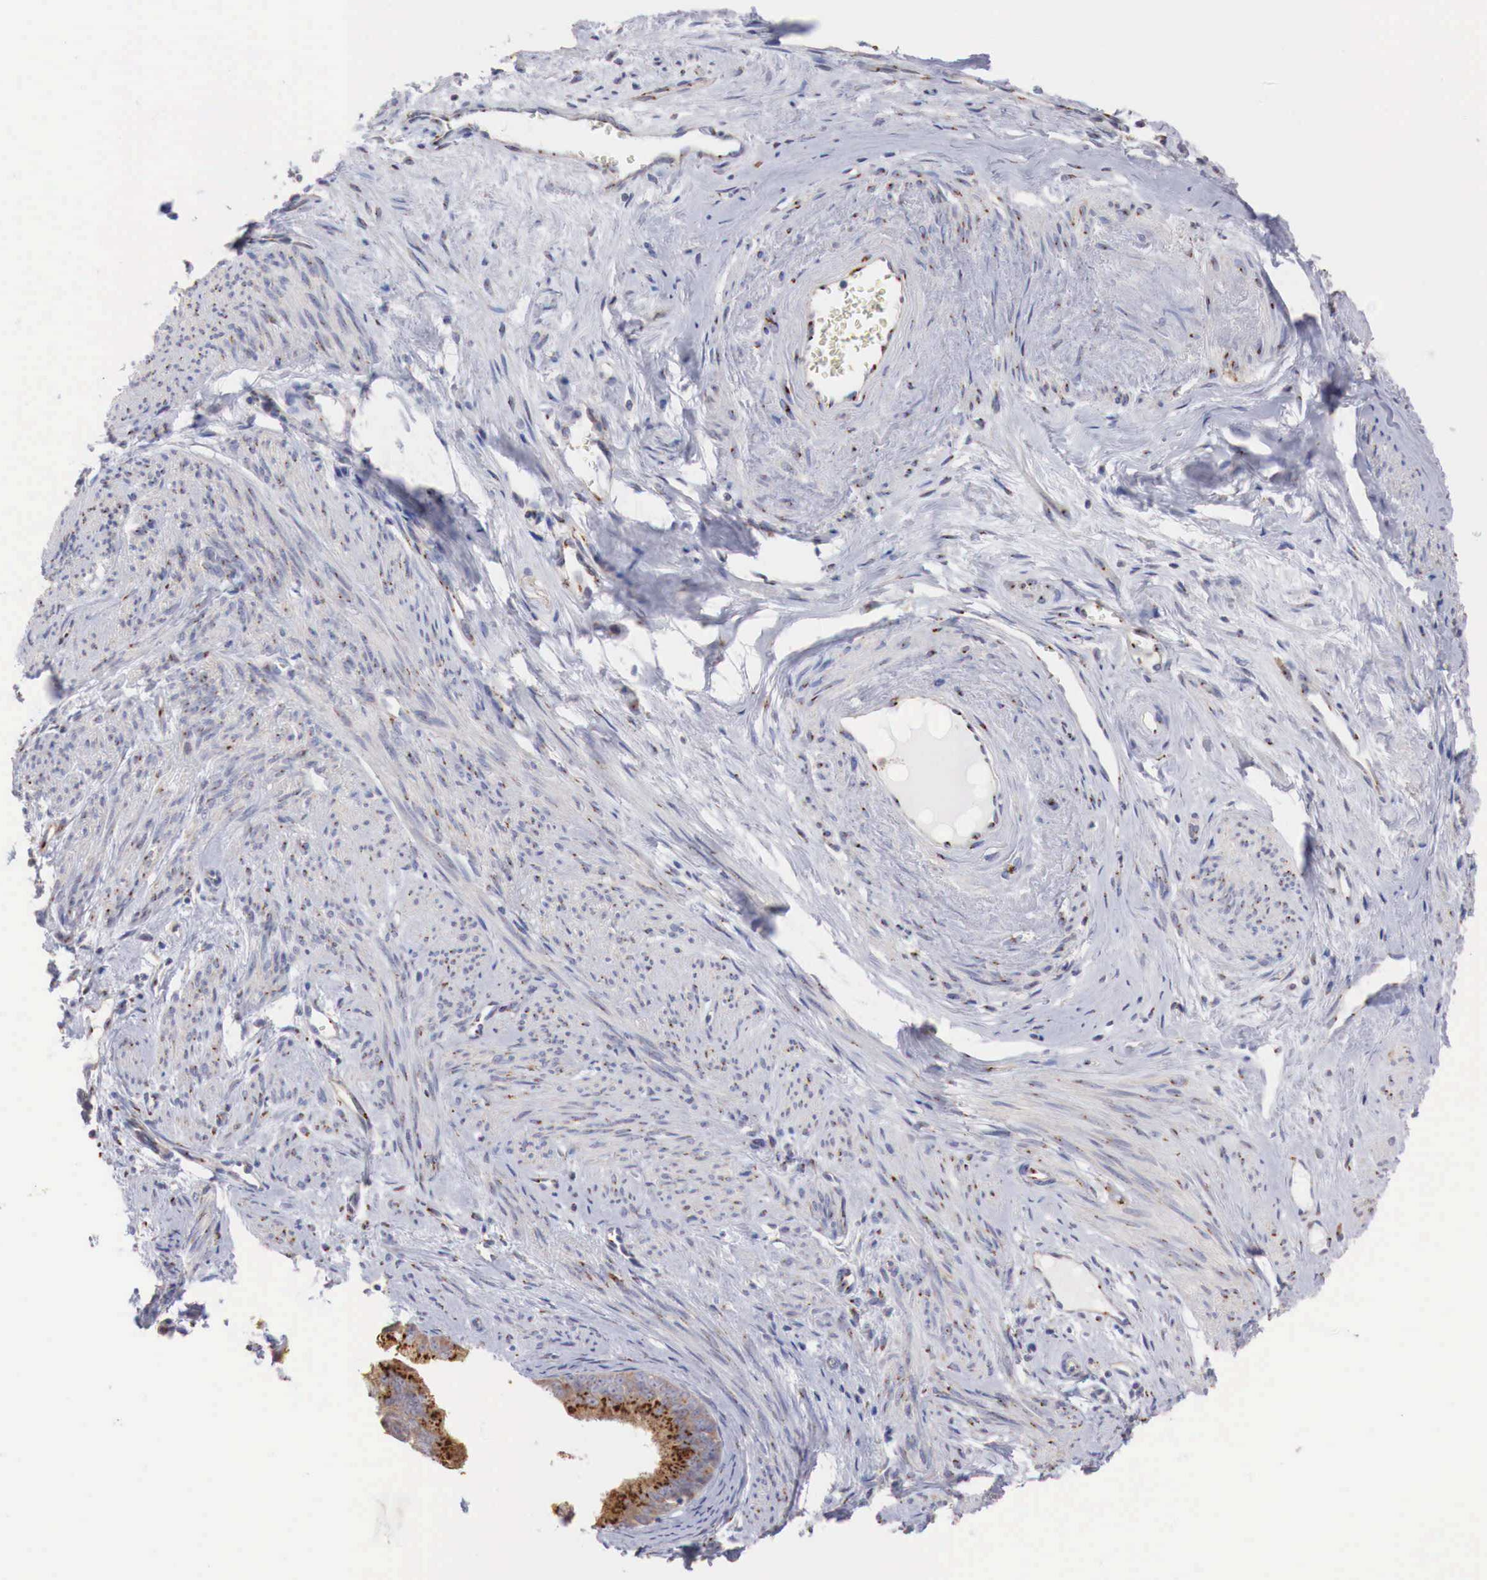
{"staining": {"intensity": "strong", "quantity": ">75%", "location": "cytoplasmic/membranous"}, "tissue": "endometrial cancer", "cell_type": "Tumor cells", "image_type": "cancer", "snomed": [{"axis": "morphology", "description": "Adenocarcinoma, NOS"}, {"axis": "topography", "description": "Endometrium"}], "caption": "Tumor cells exhibit high levels of strong cytoplasmic/membranous staining in approximately >75% of cells in endometrial cancer (adenocarcinoma).", "gene": "SYAP1", "patient": {"sex": "female", "age": 76}}